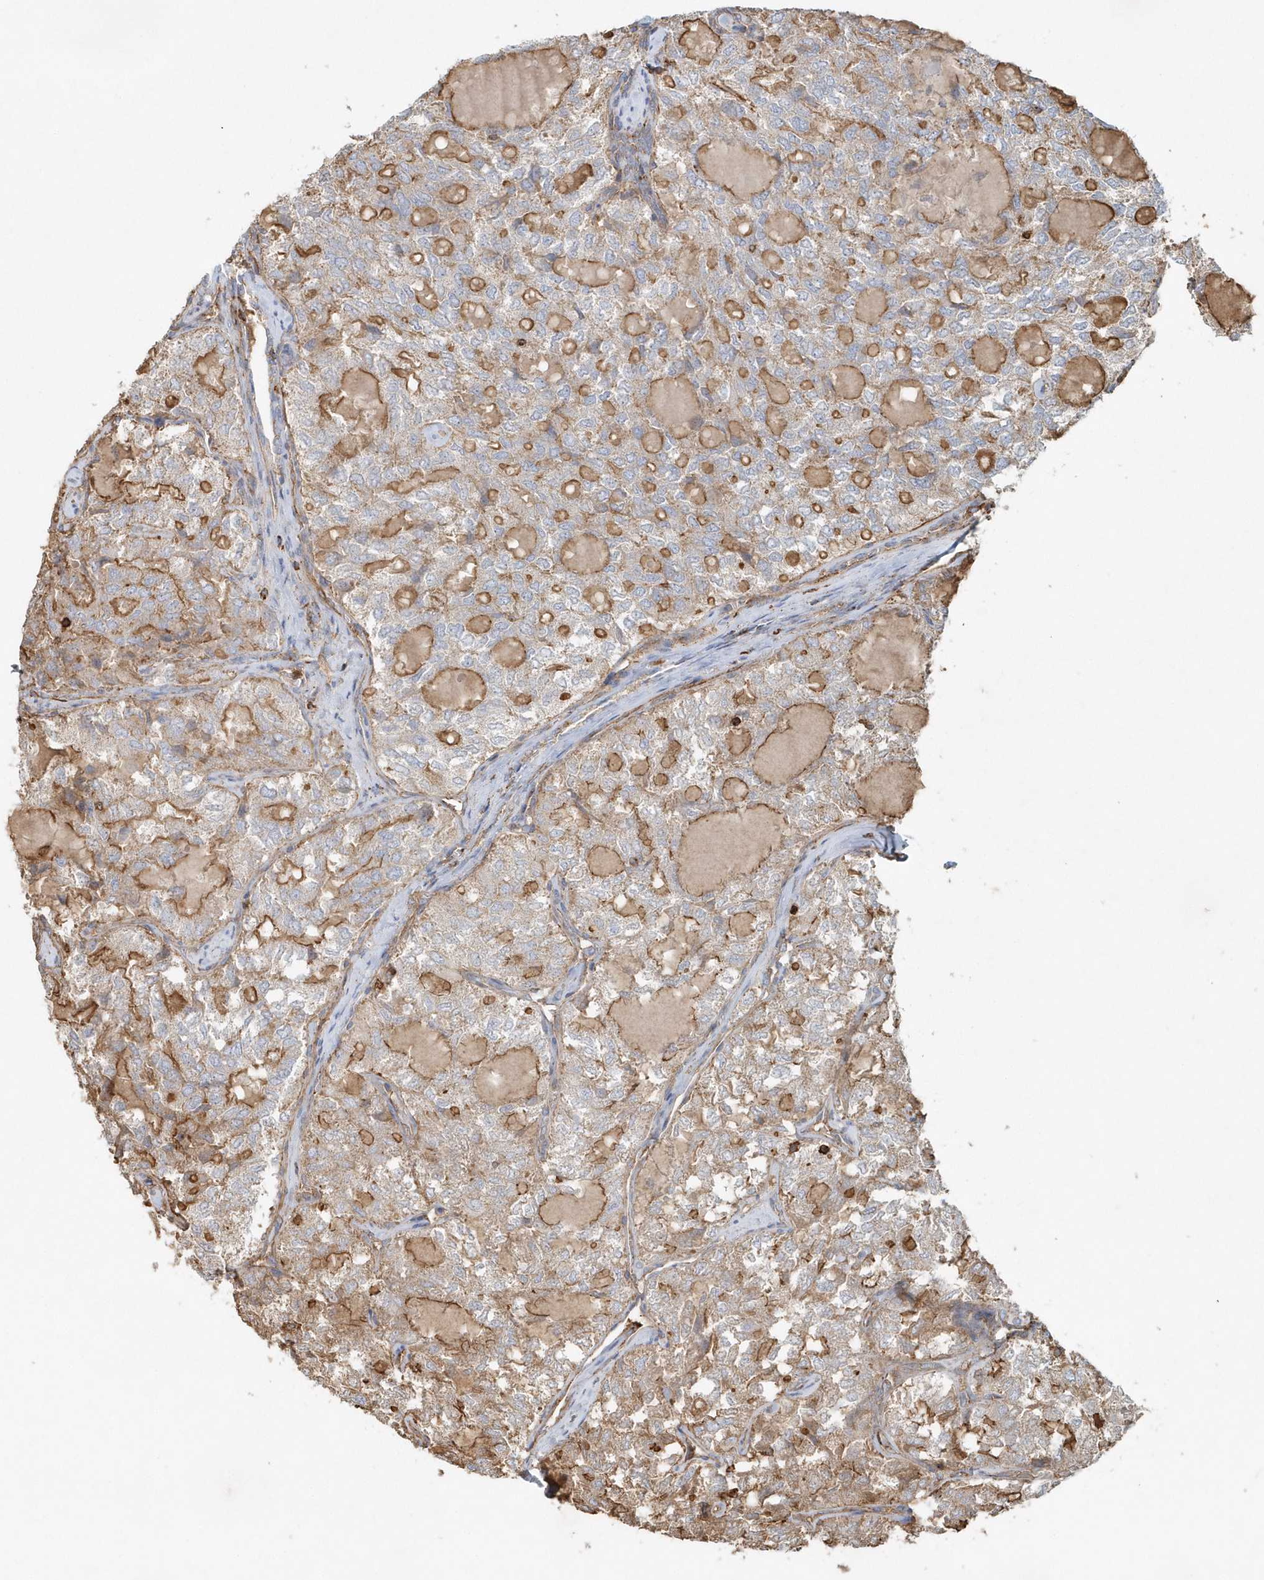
{"staining": {"intensity": "moderate", "quantity": "<25%", "location": "cytoplasmic/membranous"}, "tissue": "thyroid cancer", "cell_type": "Tumor cells", "image_type": "cancer", "snomed": [{"axis": "morphology", "description": "Follicular adenoma carcinoma, NOS"}, {"axis": "topography", "description": "Thyroid gland"}], "caption": "Human thyroid follicular adenoma carcinoma stained with a brown dye shows moderate cytoplasmic/membranous positive expression in about <25% of tumor cells.", "gene": "MMUT", "patient": {"sex": "male", "age": 75}}